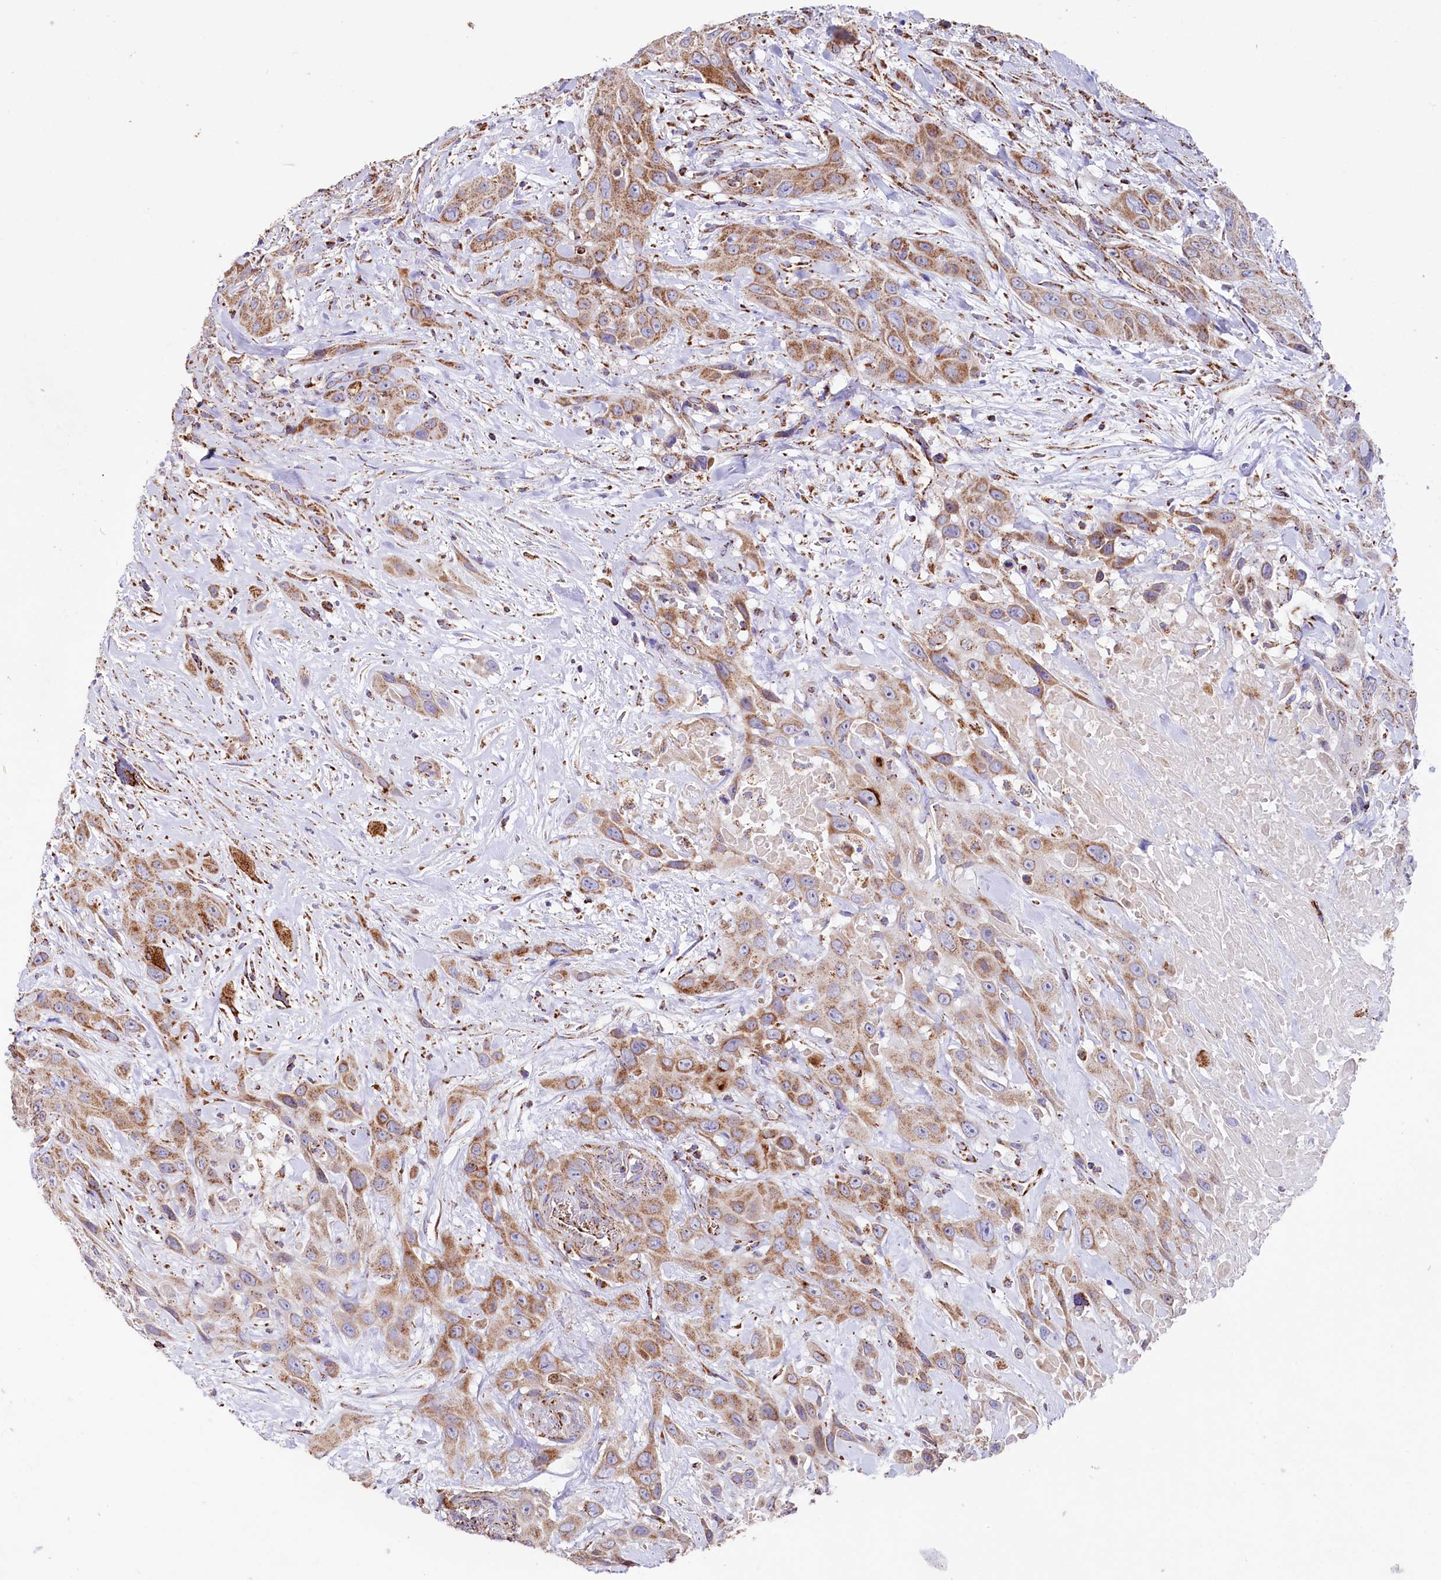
{"staining": {"intensity": "moderate", "quantity": ">75%", "location": "cytoplasmic/membranous"}, "tissue": "head and neck cancer", "cell_type": "Tumor cells", "image_type": "cancer", "snomed": [{"axis": "morphology", "description": "Squamous cell carcinoma, NOS"}, {"axis": "topography", "description": "Head-Neck"}], "caption": "This histopathology image reveals head and neck squamous cell carcinoma stained with immunohistochemistry to label a protein in brown. The cytoplasmic/membranous of tumor cells show moderate positivity for the protein. Nuclei are counter-stained blue.", "gene": "APLP2", "patient": {"sex": "male", "age": 81}}